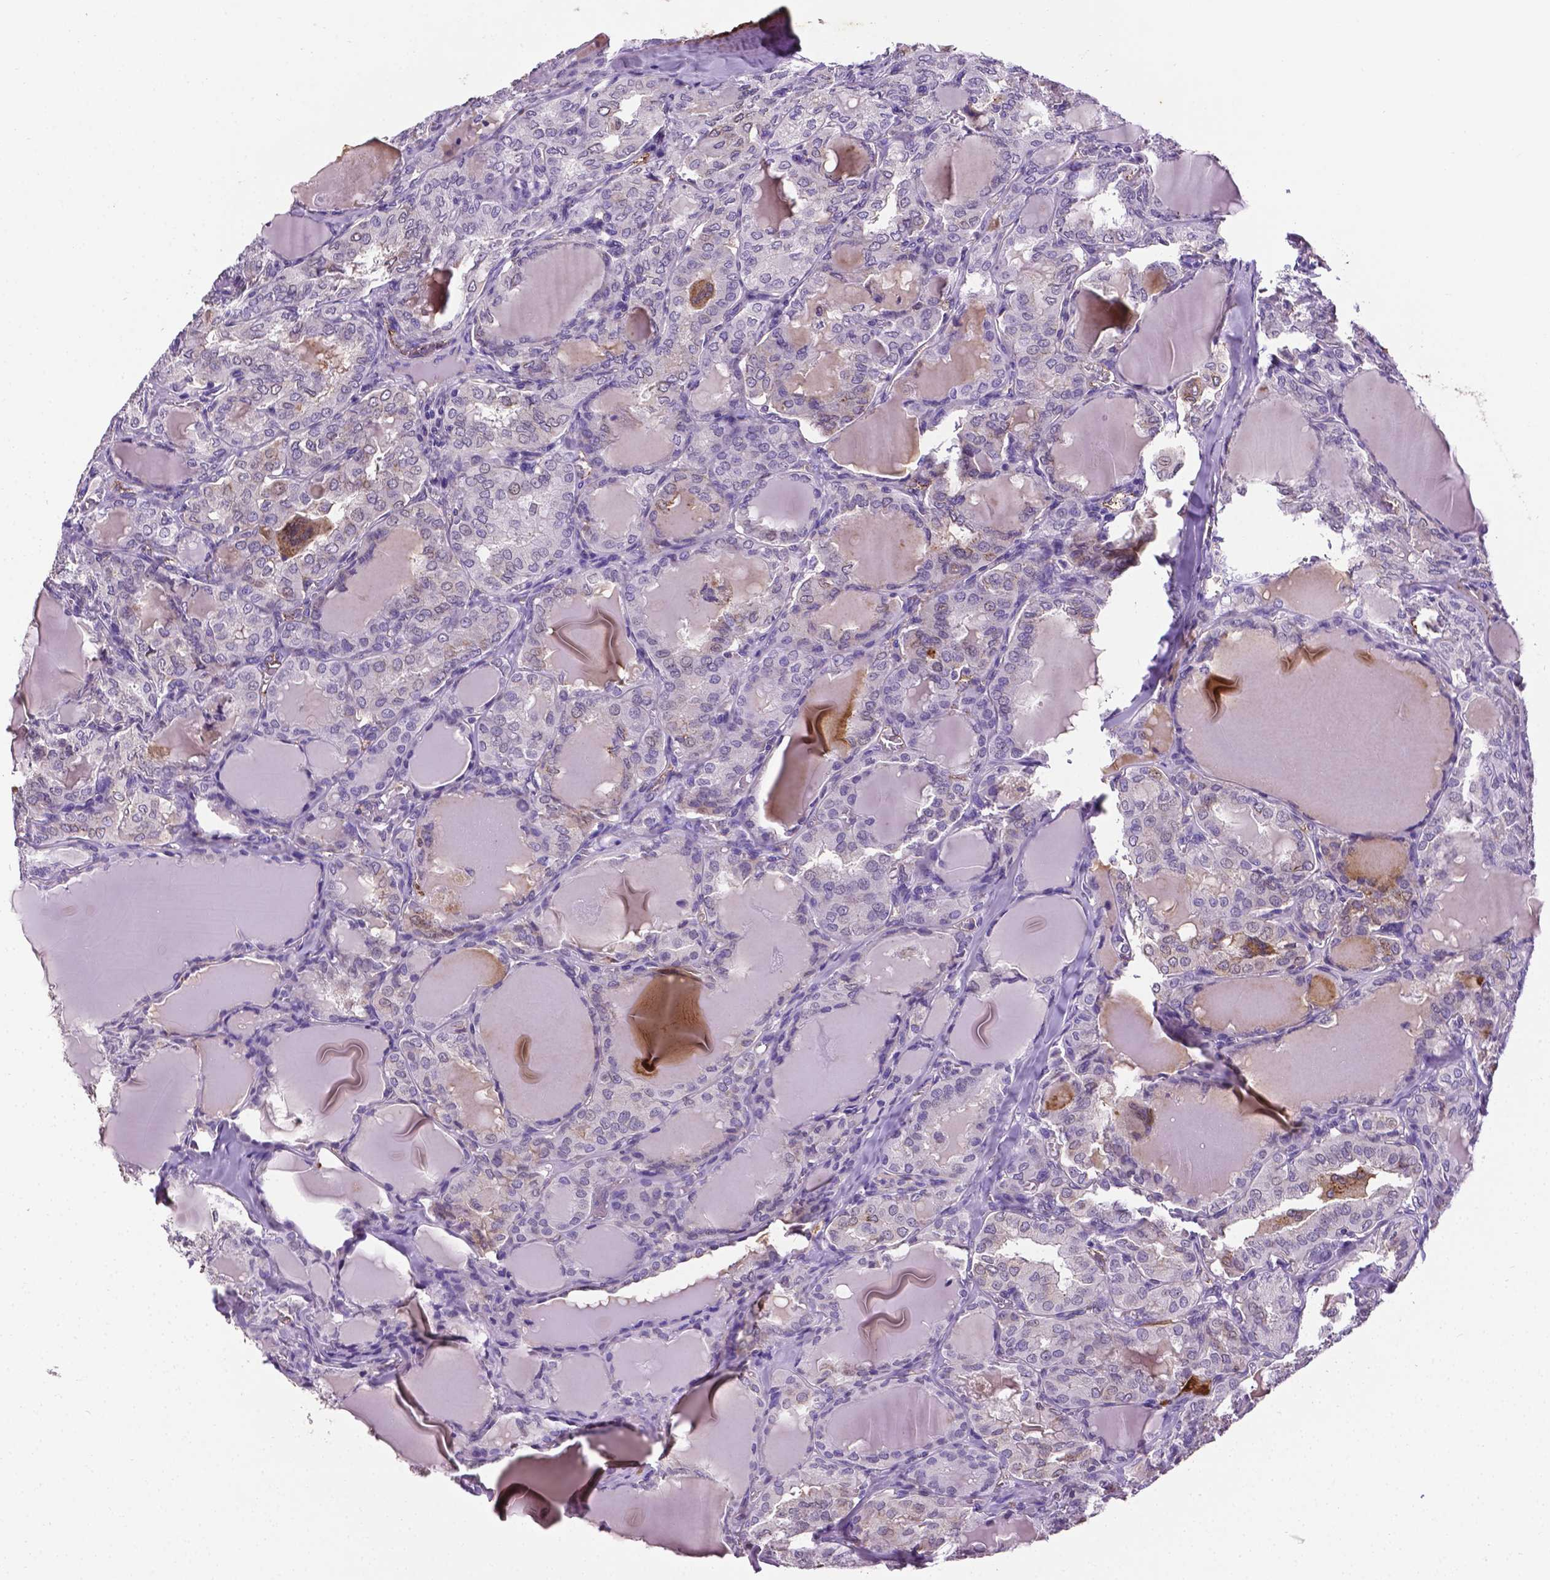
{"staining": {"intensity": "negative", "quantity": "none", "location": "none"}, "tissue": "thyroid cancer", "cell_type": "Tumor cells", "image_type": "cancer", "snomed": [{"axis": "morphology", "description": "Papillary adenocarcinoma, NOS"}, {"axis": "topography", "description": "Thyroid gland"}], "caption": "Thyroid cancer was stained to show a protein in brown. There is no significant staining in tumor cells.", "gene": "APOE", "patient": {"sex": "male", "age": 20}}